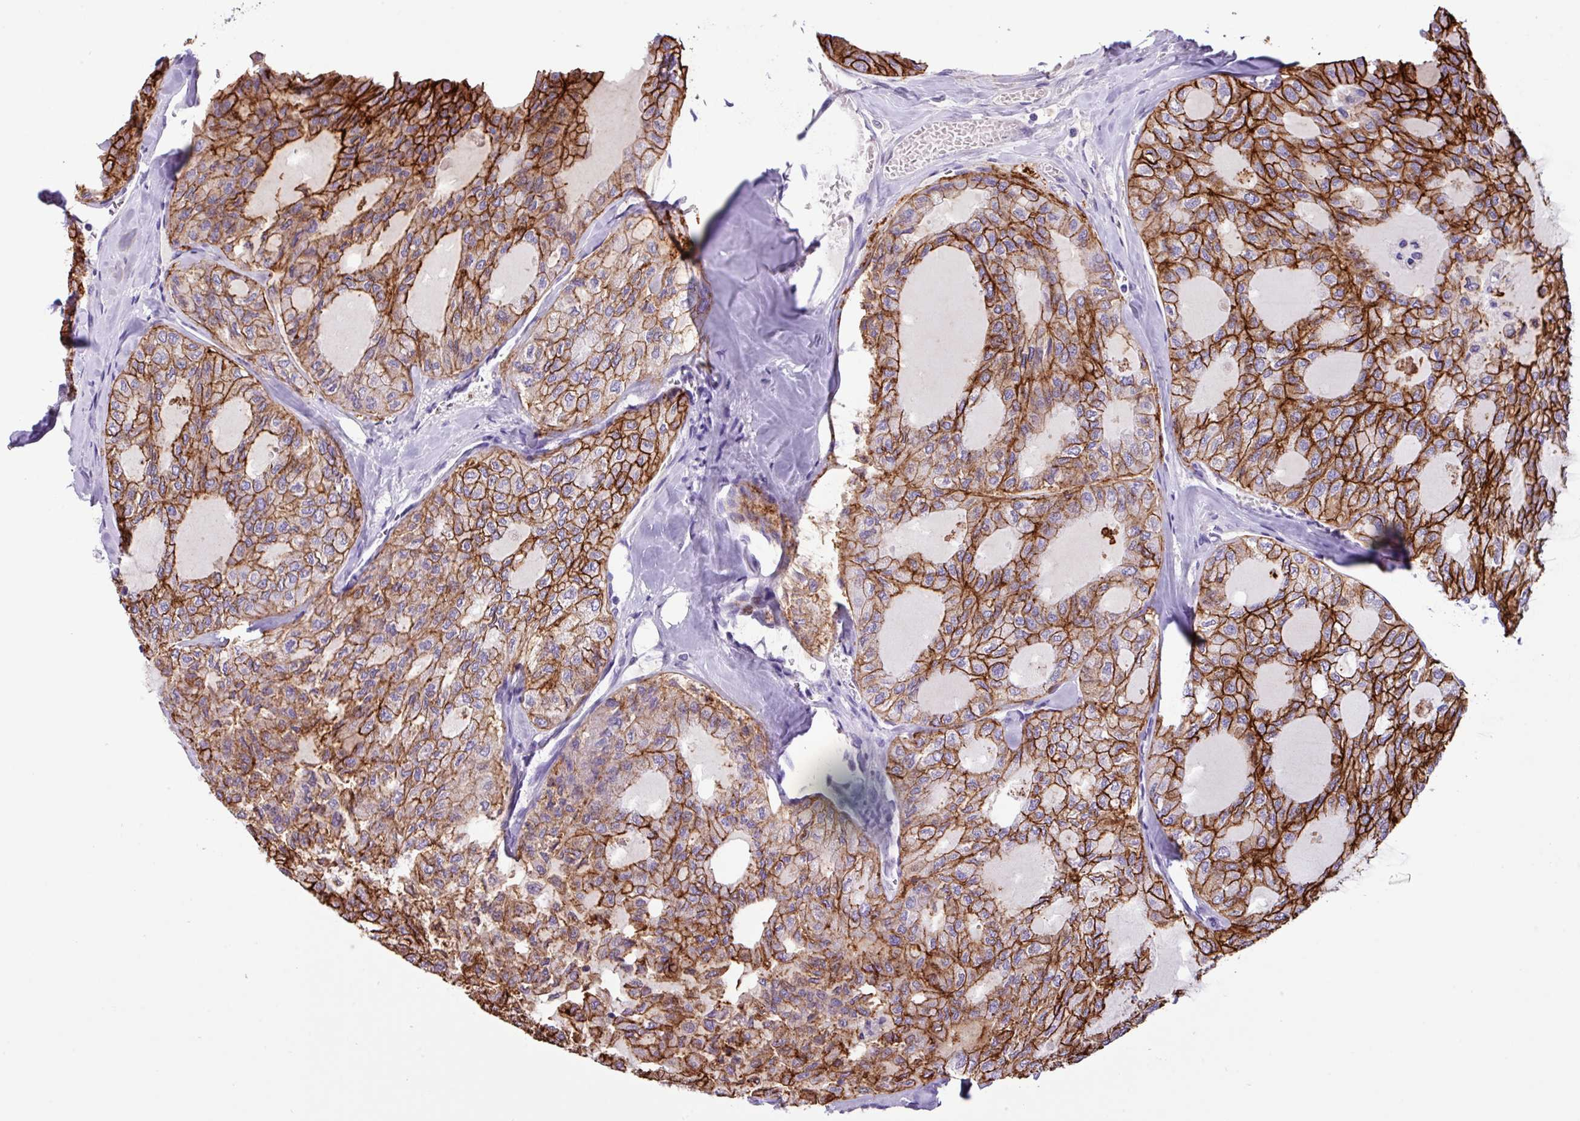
{"staining": {"intensity": "strong", "quantity": ">75%", "location": "cytoplasmic/membranous"}, "tissue": "thyroid cancer", "cell_type": "Tumor cells", "image_type": "cancer", "snomed": [{"axis": "morphology", "description": "Follicular adenoma carcinoma, NOS"}, {"axis": "topography", "description": "Thyroid gland"}], "caption": "High-magnification brightfield microscopy of follicular adenoma carcinoma (thyroid) stained with DAB (brown) and counterstained with hematoxylin (blue). tumor cells exhibit strong cytoplasmic/membranous positivity is present in about>75% of cells.", "gene": "EPCAM", "patient": {"sex": "male", "age": 75}}